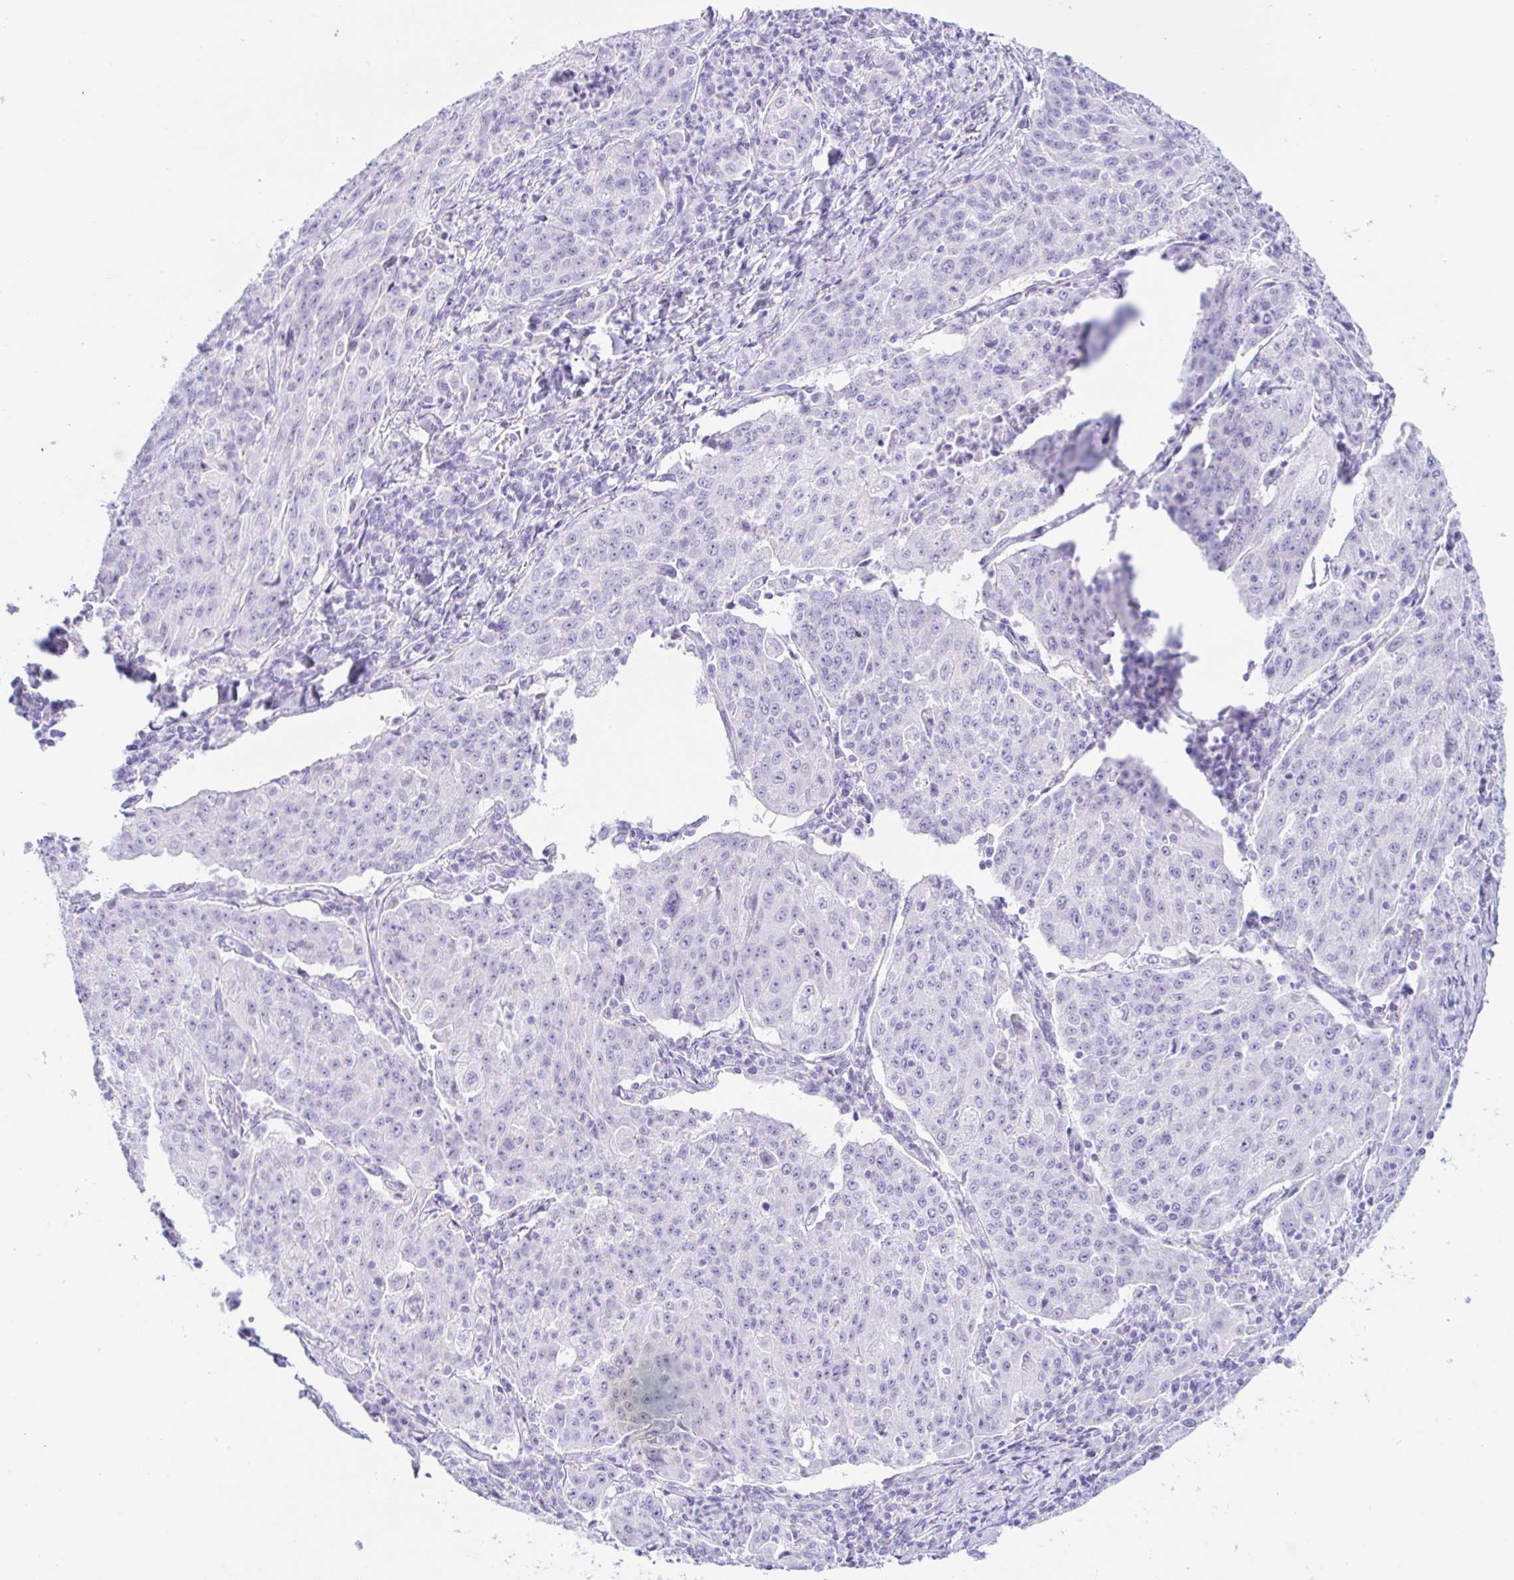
{"staining": {"intensity": "negative", "quantity": "none", "location": "none"}, "tissue": "lung cancer", "cell_type": "Tumor cells", "image_type": "cancer", "snomed": [{"axis": "morphology", "description": "Squamous cell carcinoma, NOS"}, {"axis": "morphology", "description": "Squamous cell carcinoma, metastatic, NOS"}, {"axis": "topography", "description": "Bronchus"}, {"axis": "topography", "description": "Lung"}], "caption": "The immunohistochemistry (IHC) image has no significant staining in tumor cells of lung cancer tissue.", "gene": "PAX8", "patient": {"sex": "male", "age": 62}}